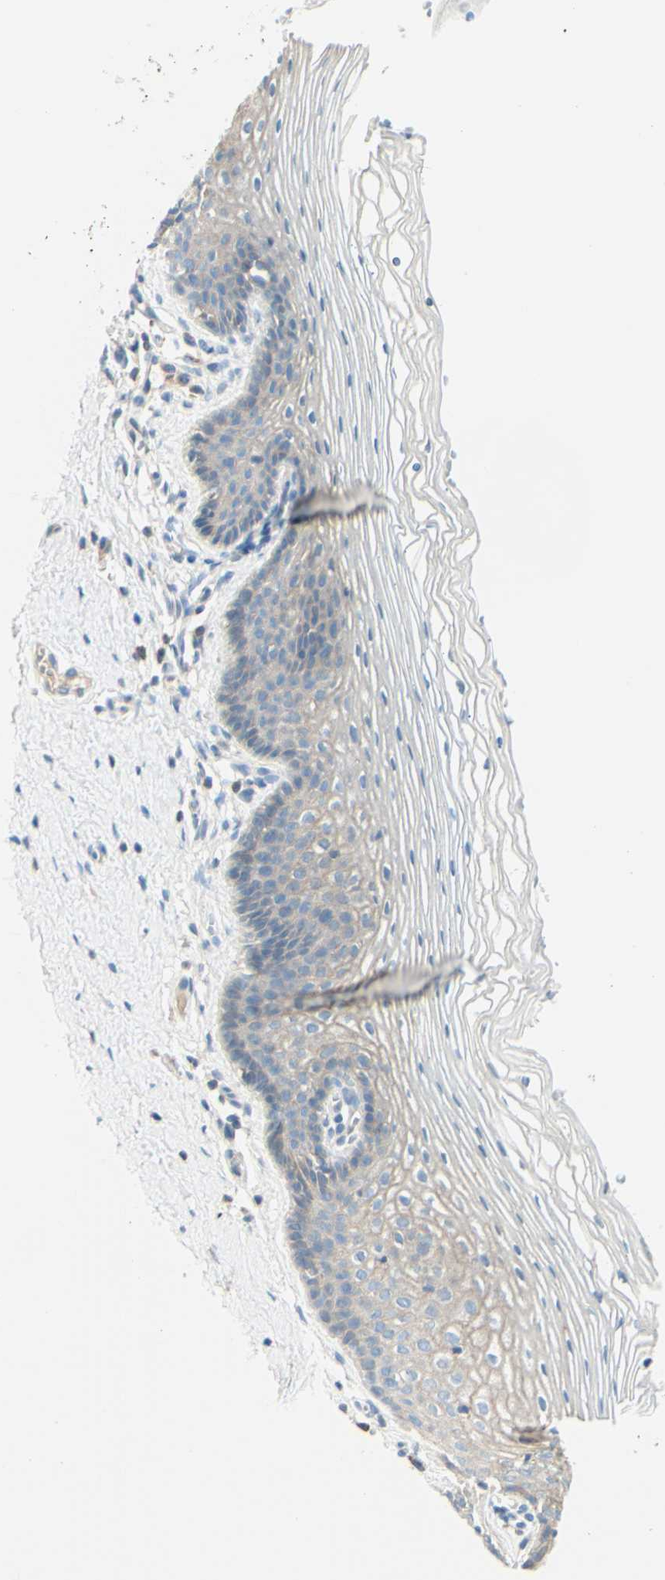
{"staining": {"intensity": "weak", "quantity": "<25%", "location": "cytoplasmic/membranous"}, "tissue": "vagina", "cell_type": "Squamous epithelial cells", "image_type": "normal", "snomed": [{"axis": "morphology", "description": "Normal tissue, NOS"}, {"axis": "topography", "description": "Vagina"}], "caption": "A photomicrograph of vagina stained for a protein shows no brown staining in squamous epithelial cells. (DAB immunohistochemistry (IHC) visualized using brightfield microscopy, high magnification).", "gene": "MTM1", "patient": {"sex": "female", "age": 32}}